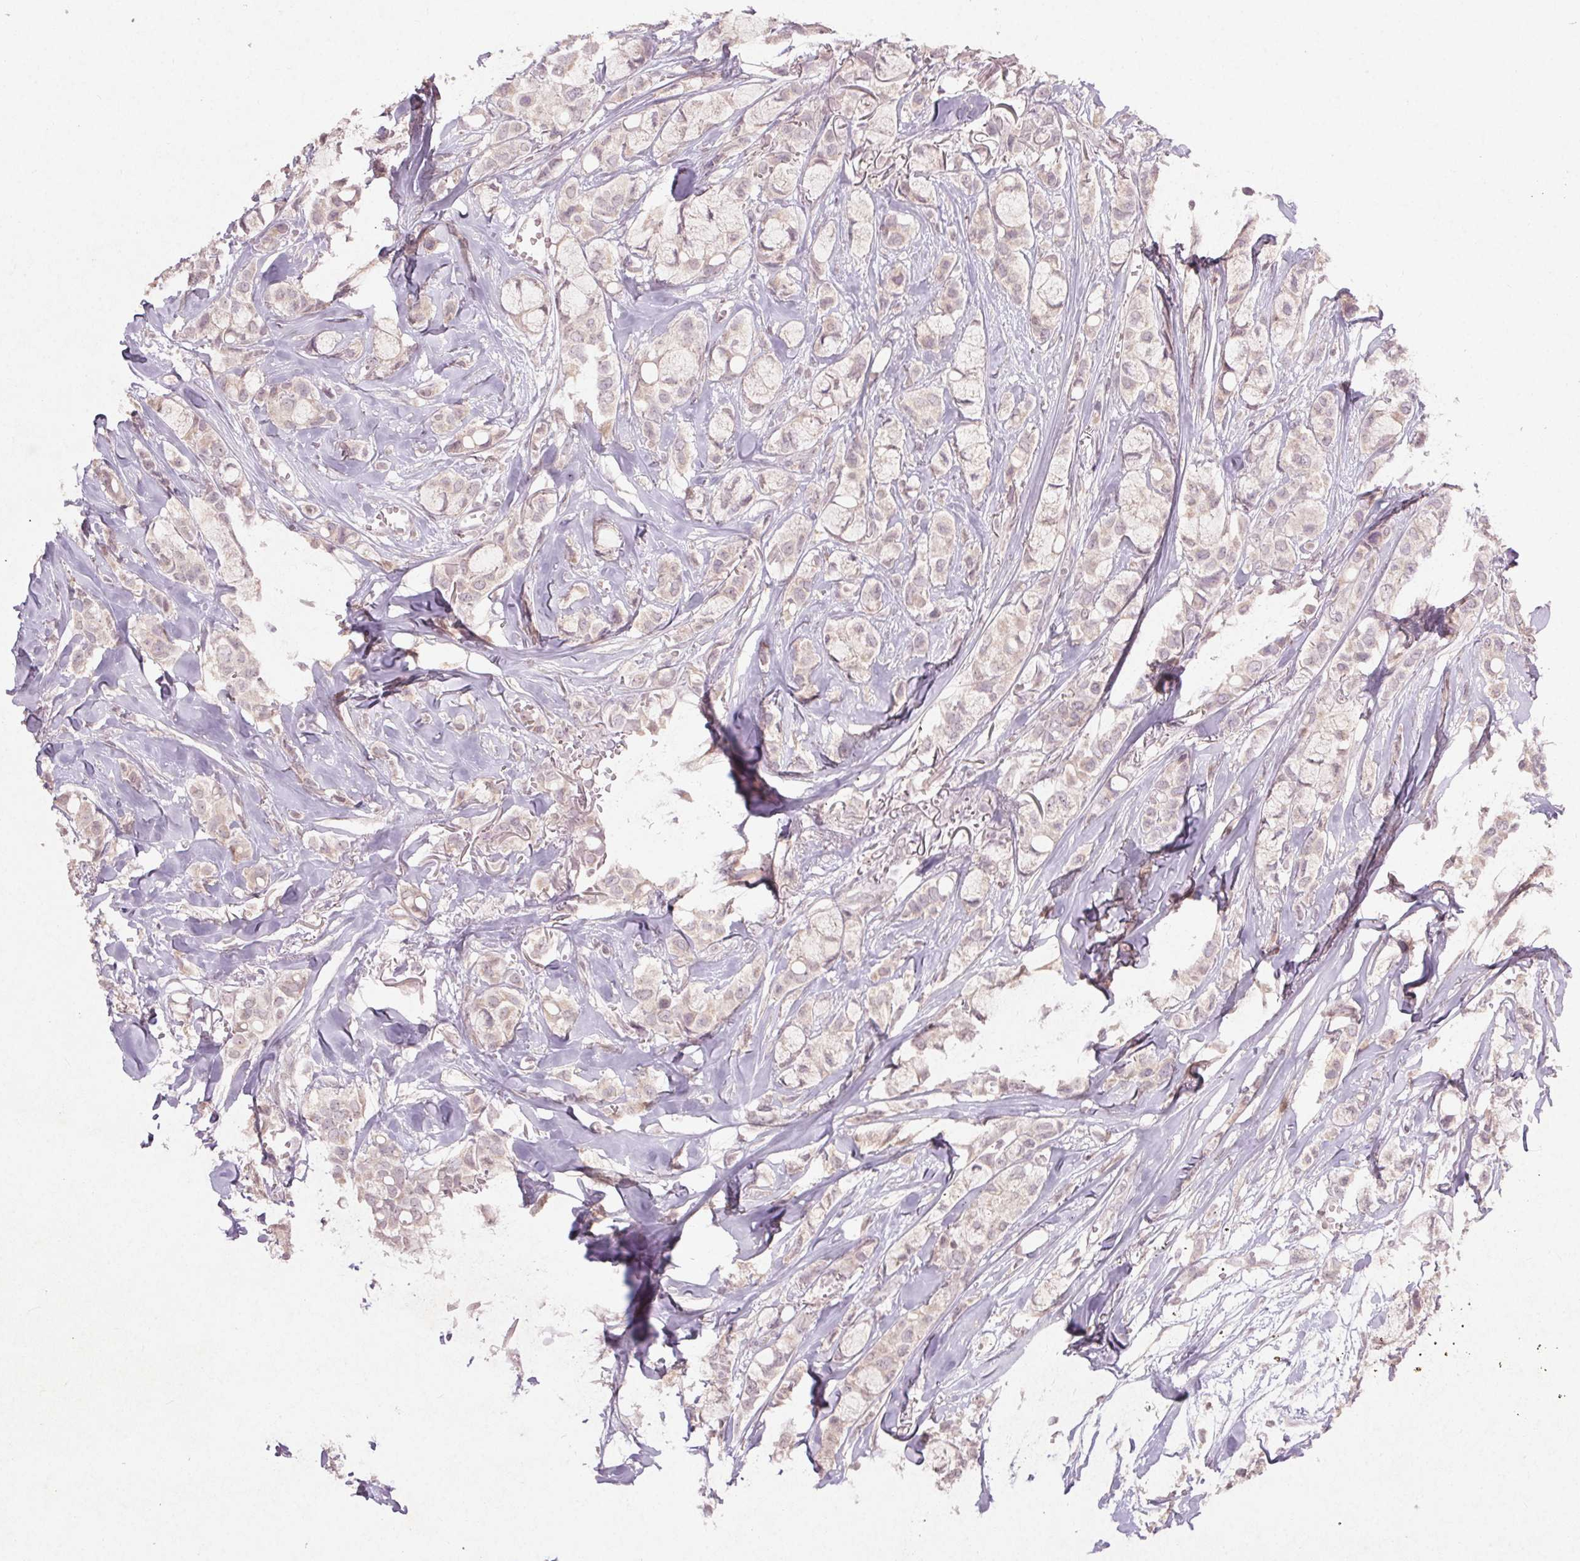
{"staining": {"intensity": "negative", "quantity": "none", "location": "none"}, "tissue": "breast cancer", "cell_type": "Tumor cells", "image_type": "cancer", "snomed": [{"axis": "morphology", "description": "Duct carcinoma"}, {"axis": "topography", "description": "Breast"}], "caption": "This is a histopathology image of immunohistochemistry staining of breast cancer, which shows no expression in tumor cells.", "gene": "KLRC3", "patient": {"sex": "female", "age": 85}}